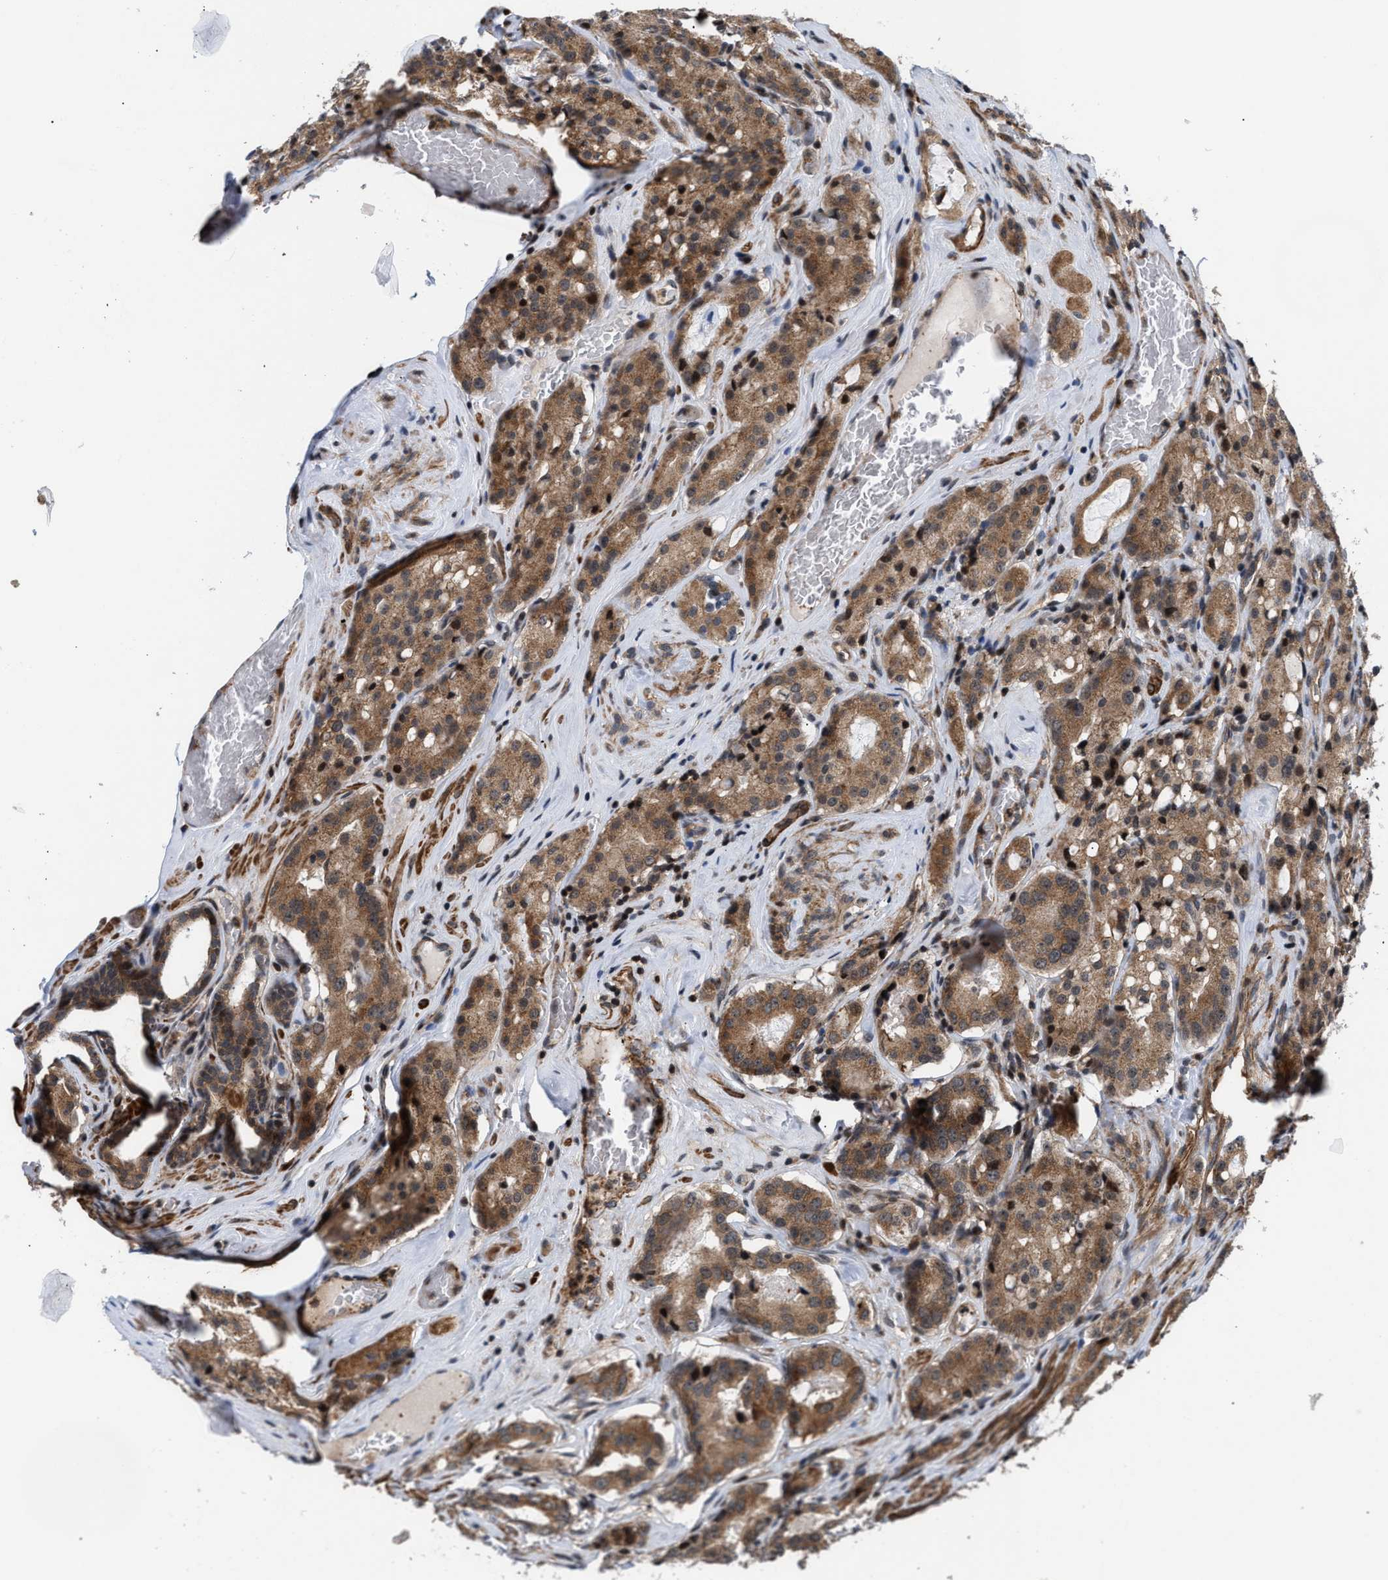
{"staining": {"intensity": "moderate", "quantity": ">75%", "location": "cytoplasmic/membranous"}, "tissue": "prostate cancer", "cell_type": "Tumor cells", "image_type": "cancer", "snomed": [{"axis": "morphology", "description": "Adenocarcinoma, Medium grade"}, {"axis": "topography", "description": "Prostate"}], "caption": "Moderate cytoplasmic/membranous positivity is present in about >75% of tumor cells in prostate cancer. (DAB IHC, brown staining for protein, blue staining for nuclei).", "gene": "STAU2", "patient": {"sex": "male", "age": 72}}